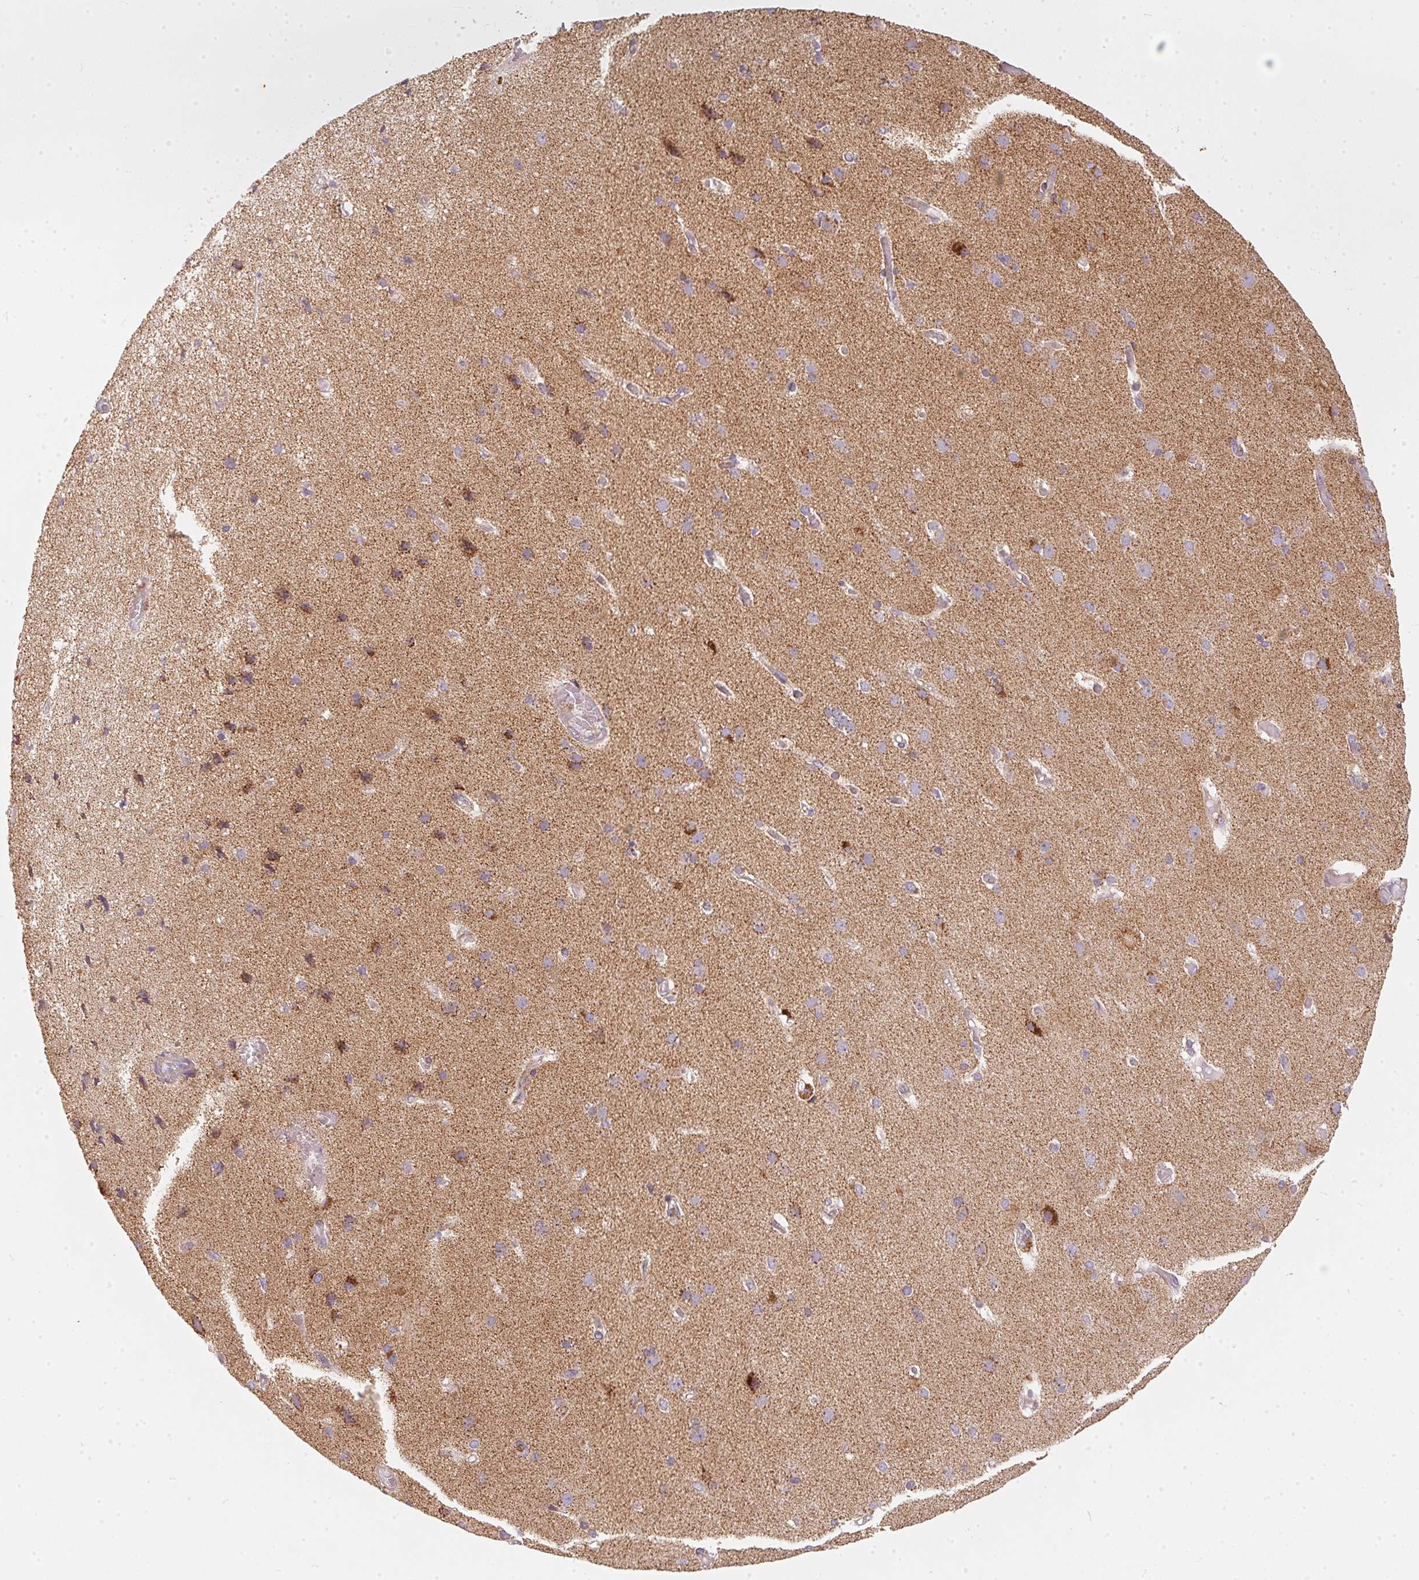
{"staining": {"intensity": "moderate", "quantity": "<25%", "location": "cytoplasmic/membranous"}, "tissue": "cerebral cortex", "cell_type": "Endothelial cells", "image_type": "normal", "snomed": [{"axis": "morphology", "description": "Normal tissue, NOS"}, {"axis": "morphology", "description": "Glioma, malignant, High grade"}, {"axis": "topography", "description": "Cerebral cortex"}], "caption": "An immunohistochemistry (IHC) photomicrograph of benign tissue is shown. Protein staining in brown shows moderate cytoplasmic/membranous positivity in cerebral cortex within endothelial cells. (Stains: DAB (3,3'-diaminobenzidine) in brown, nuclei in blue, Microscopy: brightfield microscopy at high magnification).", "gene": "VWA5B2", "patient": {"sex": "male", "age": 71}}